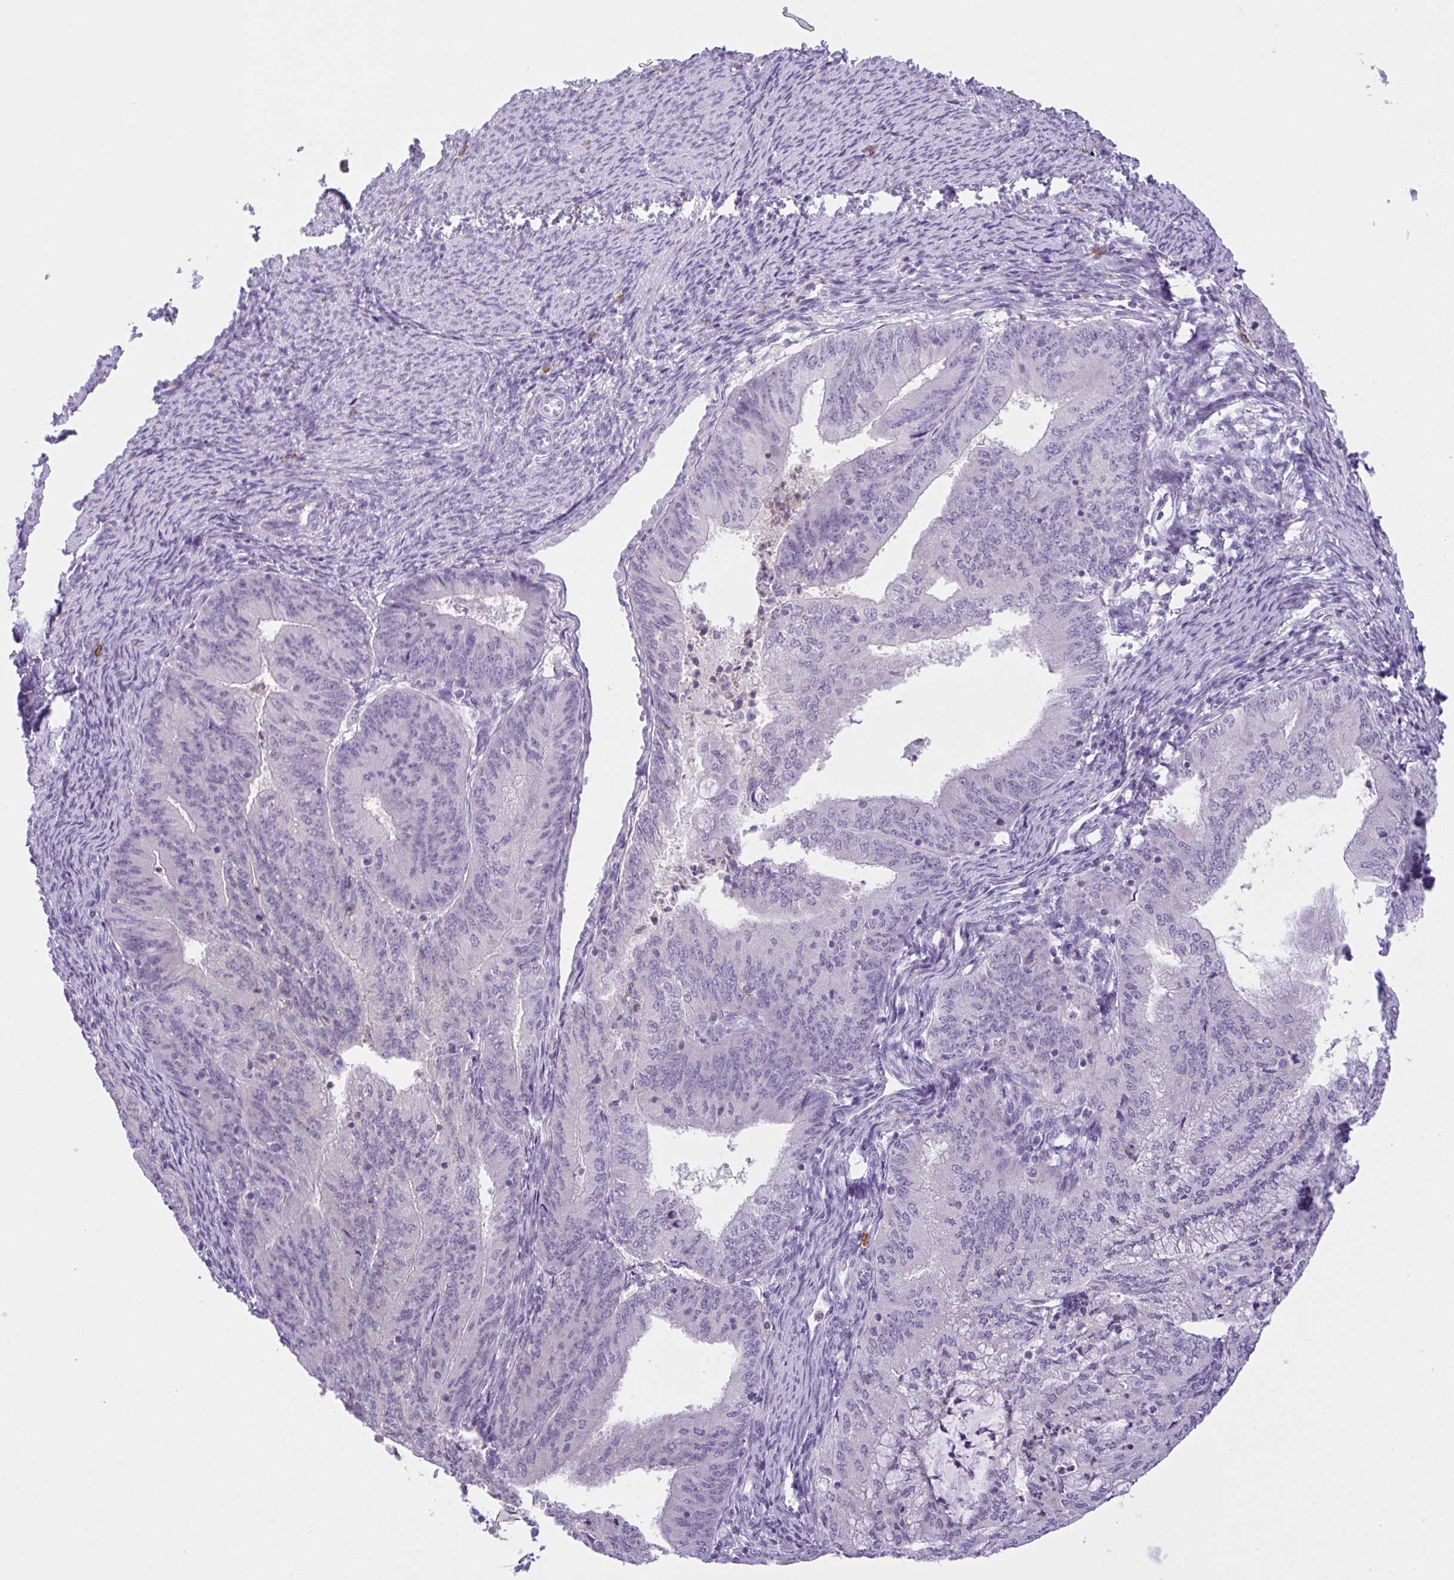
{"staining": {"intensity": "negative", "quantity": "none", "location": "none"}, "tissue": "endometrial cancer", "cell_type": "Tumor cells", "image_type": "cancer", "snomed": [{"axis": "morphology", "description": "Adenocarcinoma, NOS"}, {"axis": "topography", "description": "Endometrium"}], "caption": "Tumor cells are negative for brown protein staining in endometrial adenocarcinoma.", "gene": "NCF1", "patient": {"sex": "female", "age": 57}}